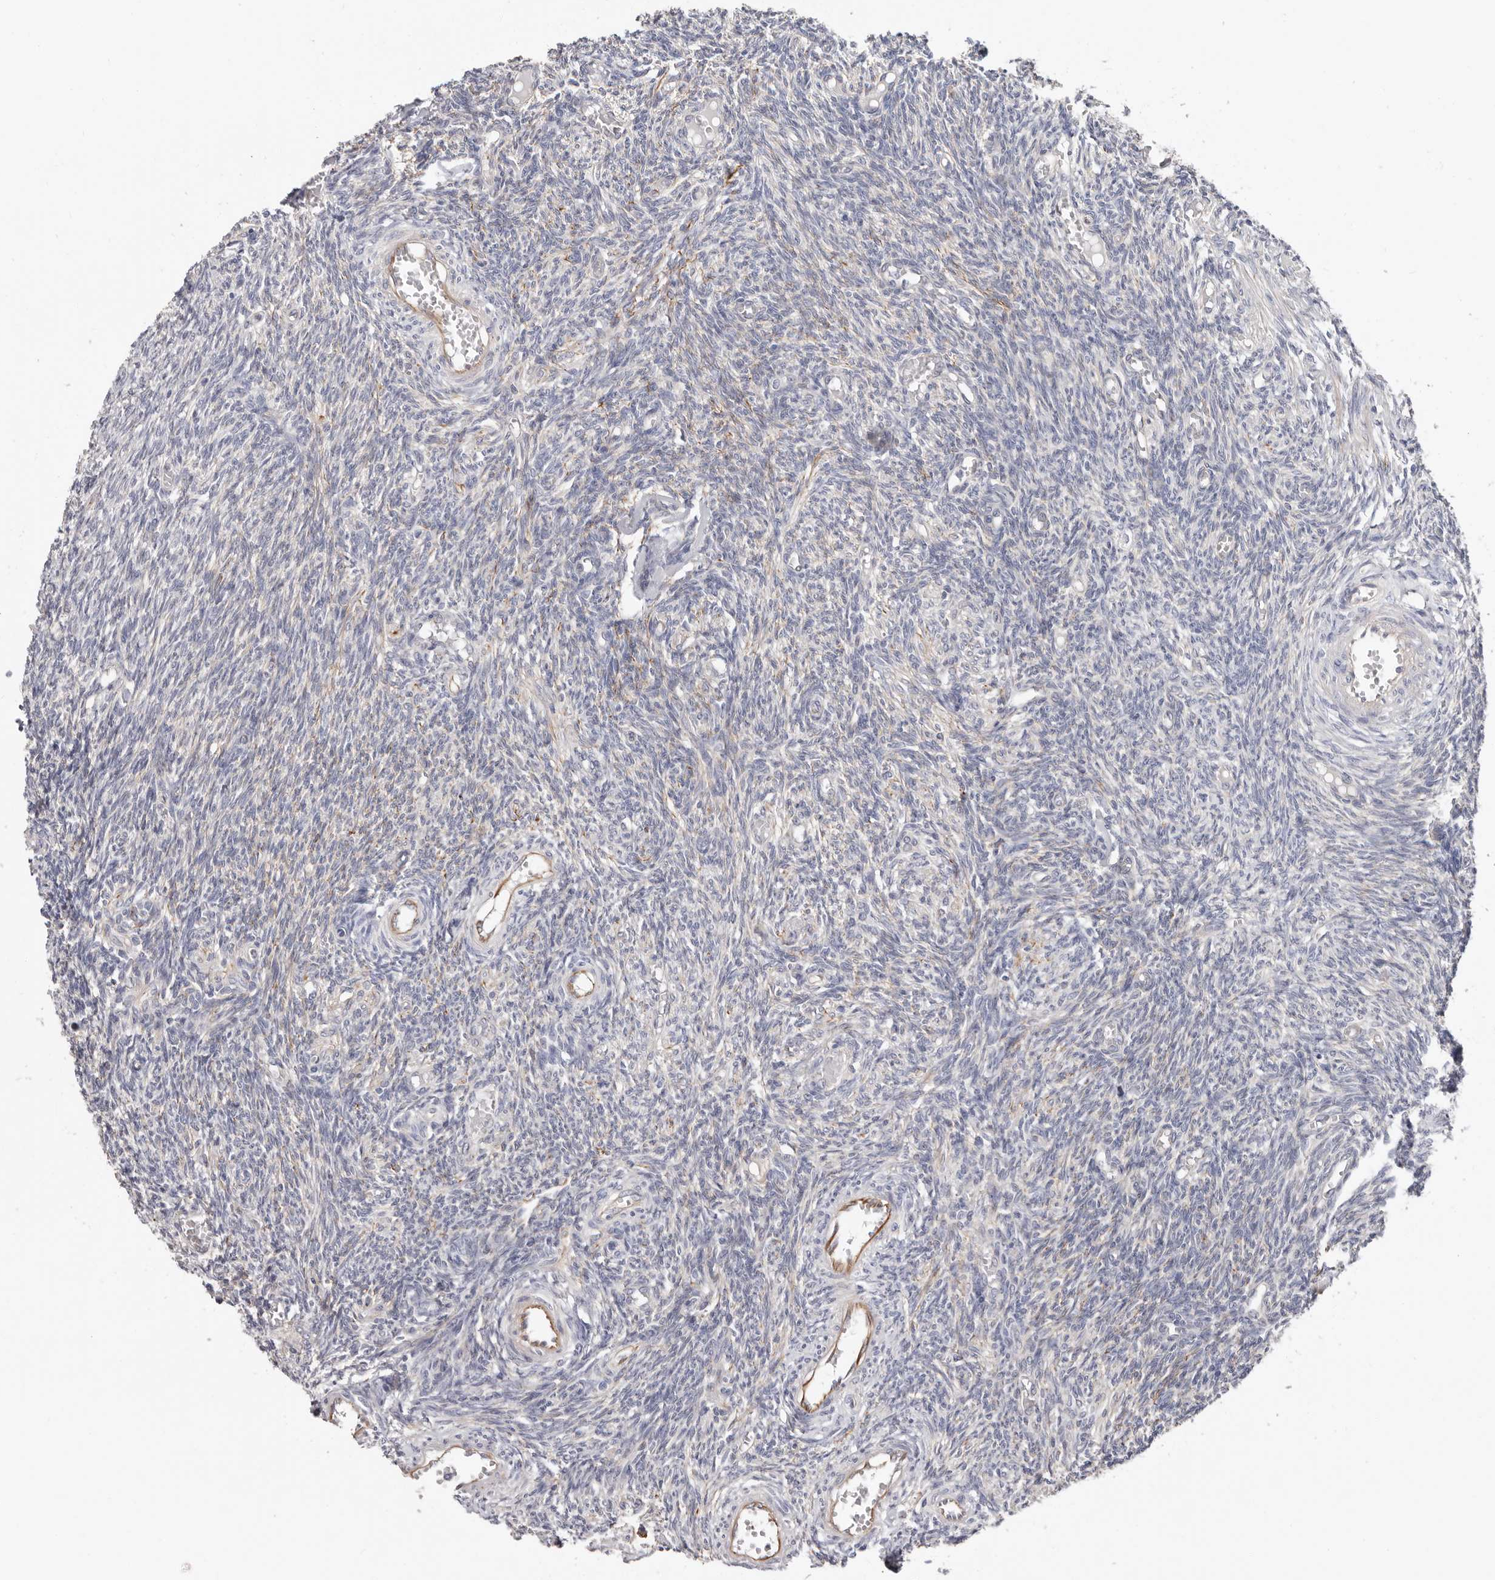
{"staining": {"intensity": "negative", "quantity": "none", "location": "none"}, "tissue": "ovary", "cell_type": "Follicle cells", "image_type": "normal", "snomed": [{"axis": "morphology", "description": "Normal tissue, NOS"}, {"axis": "topography", "description": "Ovary"}], "caption": "High magnification brightfield microscopy of benign ovary stained with DAB (3,3'-diaminobenzidine) (brown) and counterstained with hematoxylin (blue): follicle cells show no significant positivity. (DAB (3,3'-diaminobenzidine) immunohistochemistry (IHC) visualized using brightfield microscopy, high magnification).", "gene": "PKDCC", "patient": {"sex": "female", "age": 27}}